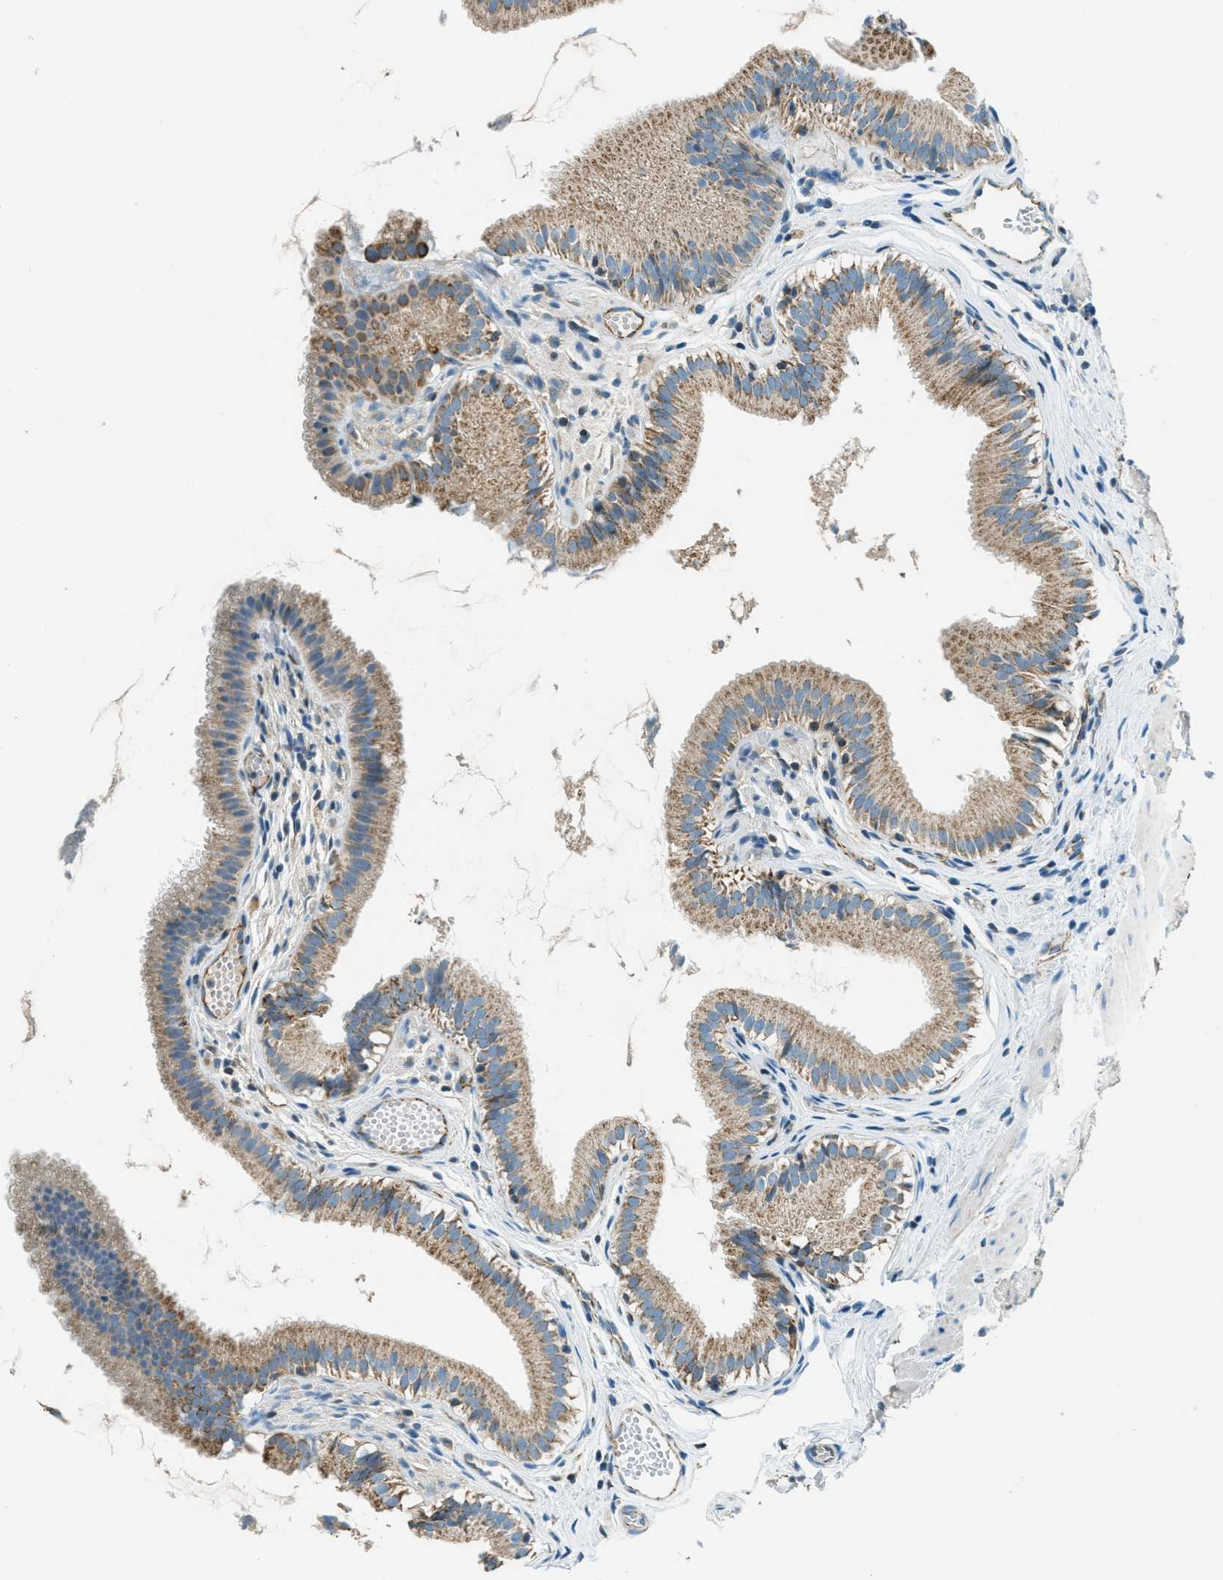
{"staining": {"intensity": "moderate", "quantity": ">75%", "location": "cytoplasmic/membranous"}, "tissue": "gallbladder", "cell_type": "Glandular cells", "image_type": "normal", "snomed": [{"axis": "morphology", "description": "Normal tissue, NOS"}, {"axis": "topography", "description": "Gallbladder"}], "caption": "Immunohistochemistry (DAB) staining of normal gallbladder demonstrates moderate cytoplasmic/membranous protein positivity in approximately >75% of glandular cells.", "gene": "CHST15", "patient": {"sex": "female", "age": 26}}